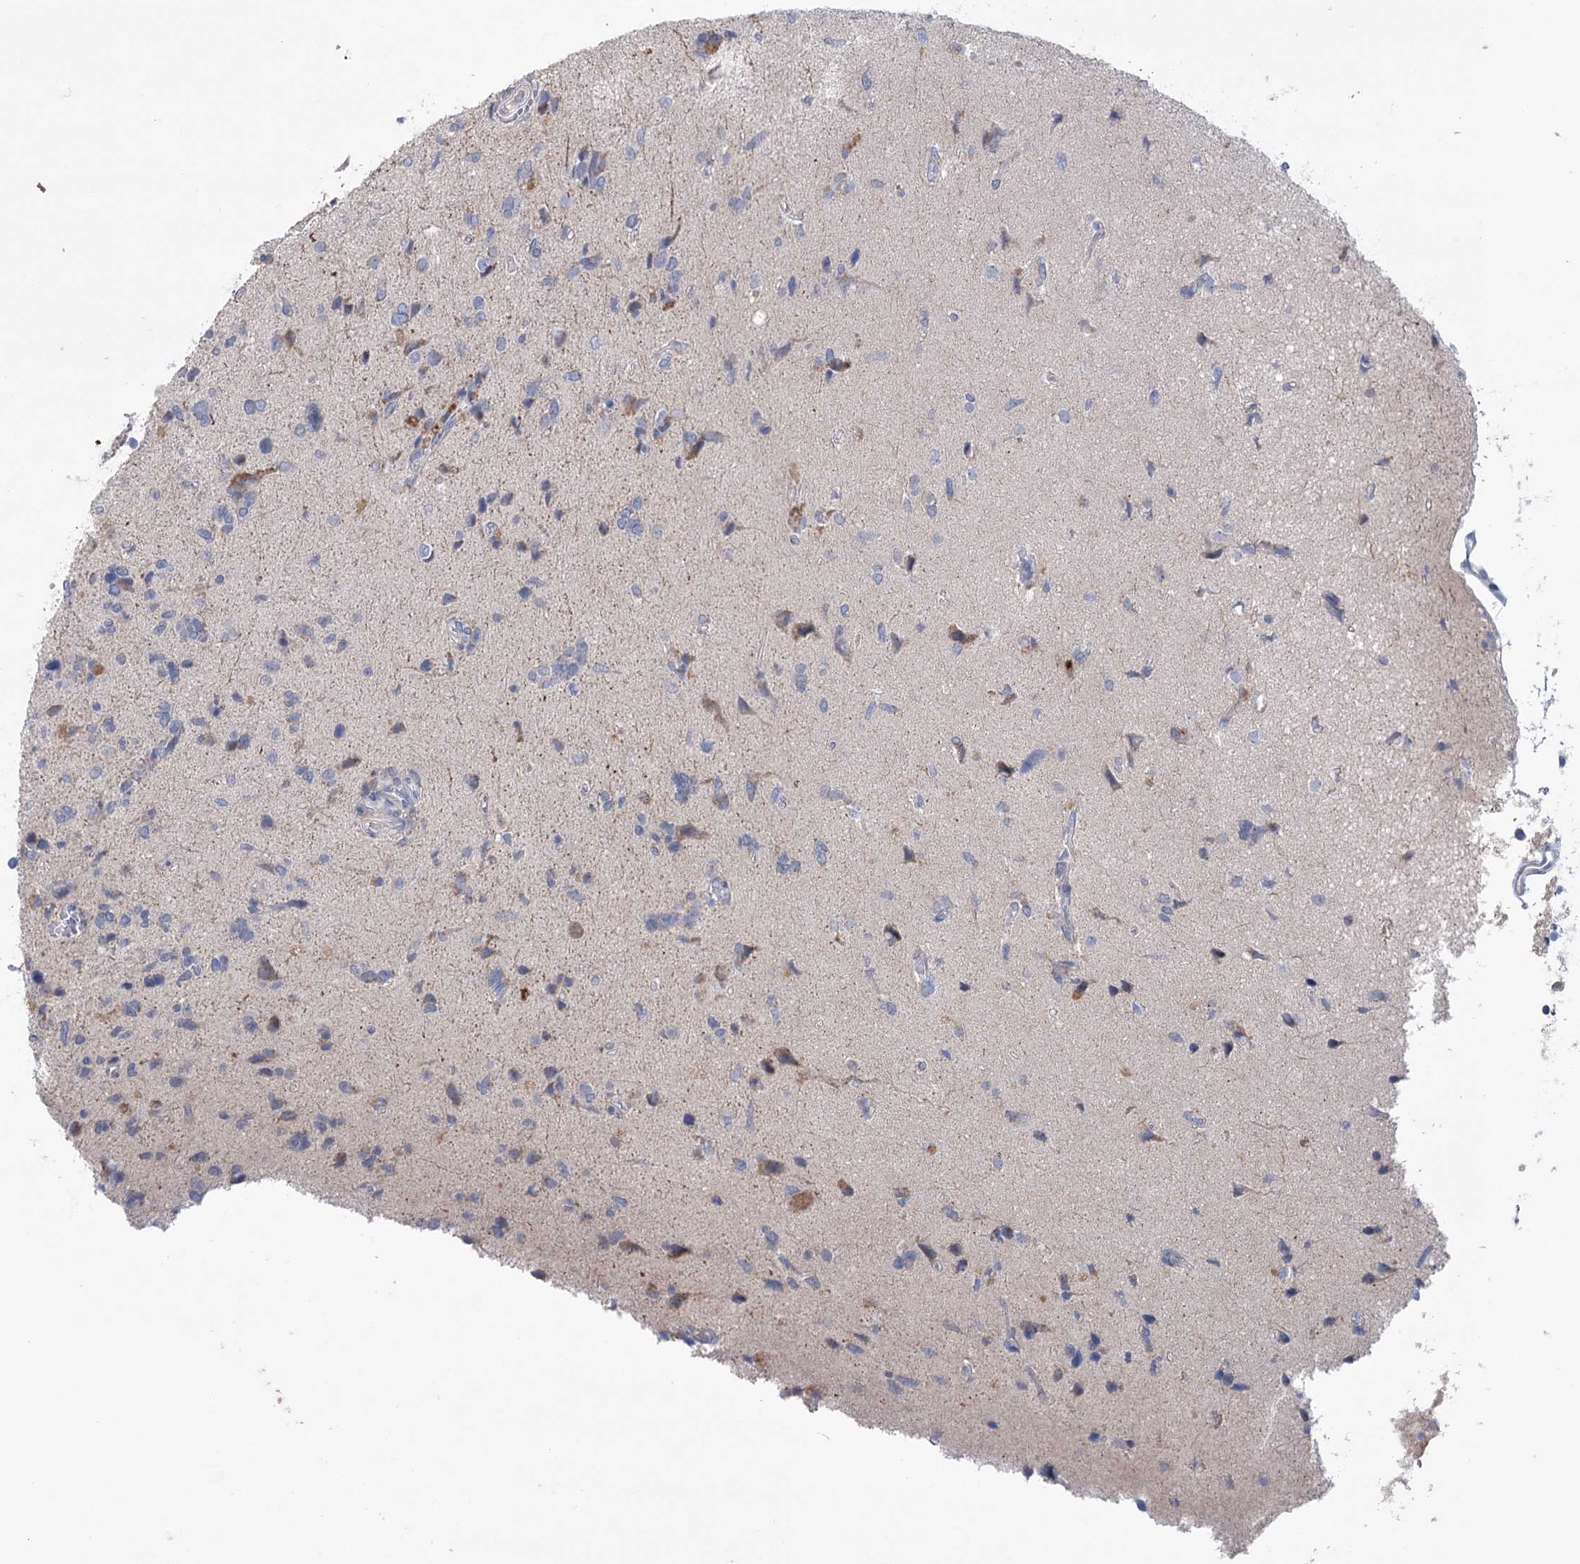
{"staining": {"intensity": "moderate", "quantity": "<25%", "location": "cytoplasmic/membranous"}, "tissue": "glioma", "cell_type": "Tumor cells", "image_type": "cancer", "snomed": [{"axis": "morphology", "description": "Glioma, malignant, High grade"}, {"axis": "topography", "description": "Brain"}], "caption": "High-grade glioma (malignant) was stained to show a protein in brown. There is low levels of moderate cytoplasmic/membranous staining in about <25% of tumor cells.", "gene": "MTCH2", "patient": {"sex": "female", "age": 59}}